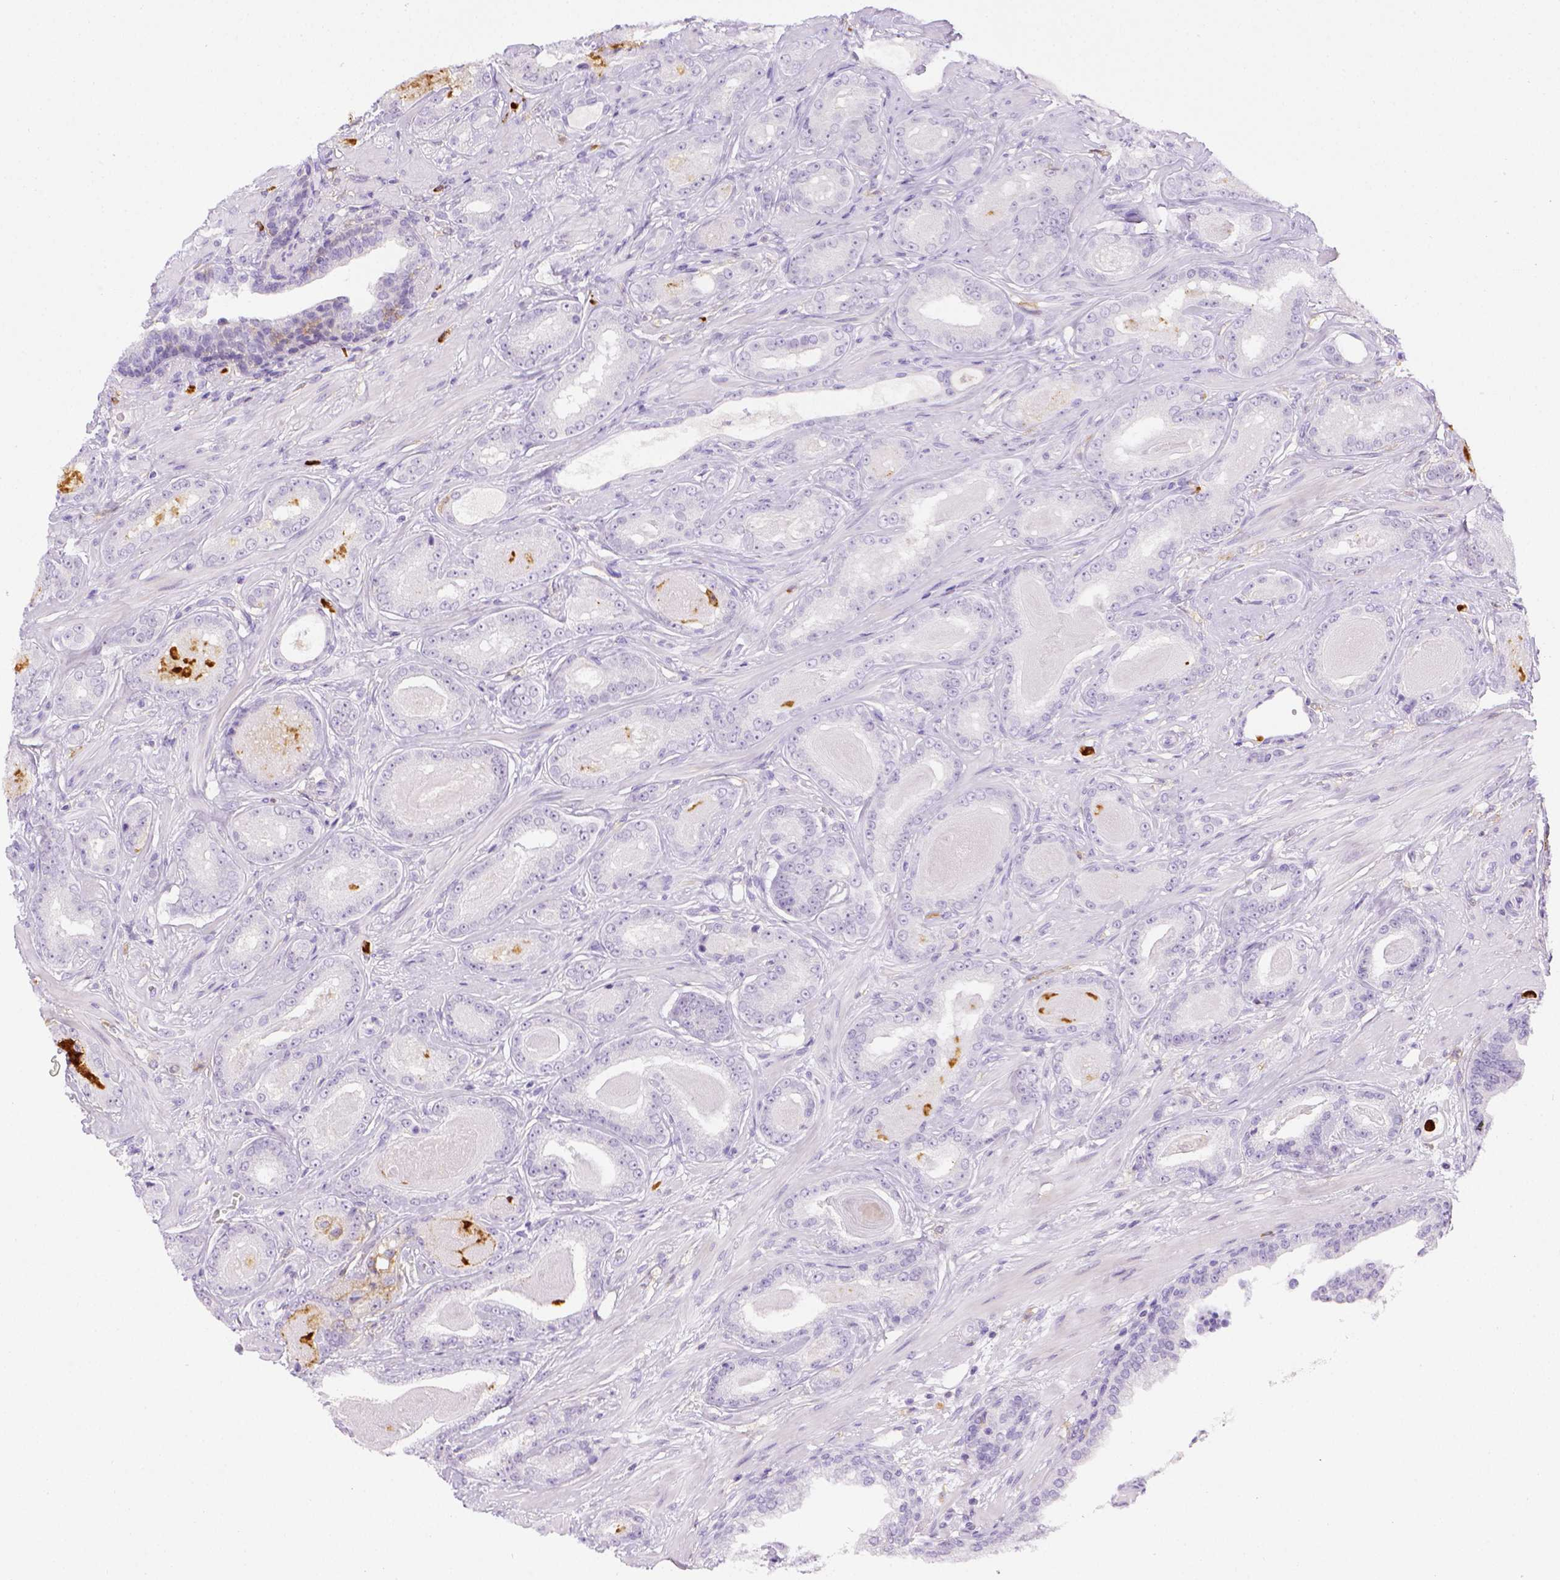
{"staining": {"intensity": "negative", "quantity": "none", "location": "none"}, "tissue": "prostate cancer", "cell_type": "Tumor cells", "image_type": "cancer", "snomed": [{"axis": "morphology", "description": "Adenocarcinoma, Low grade"}, {"axis": "topography", "description": "Prostate"}], "caption": "DAB immunohistochemical staining of low-grade adenocarcinoma (prostate) demonstrates no significant staining in tumor cells.", "gene": "ITGAM", "patient": {"sex": "male", "age": 61}}